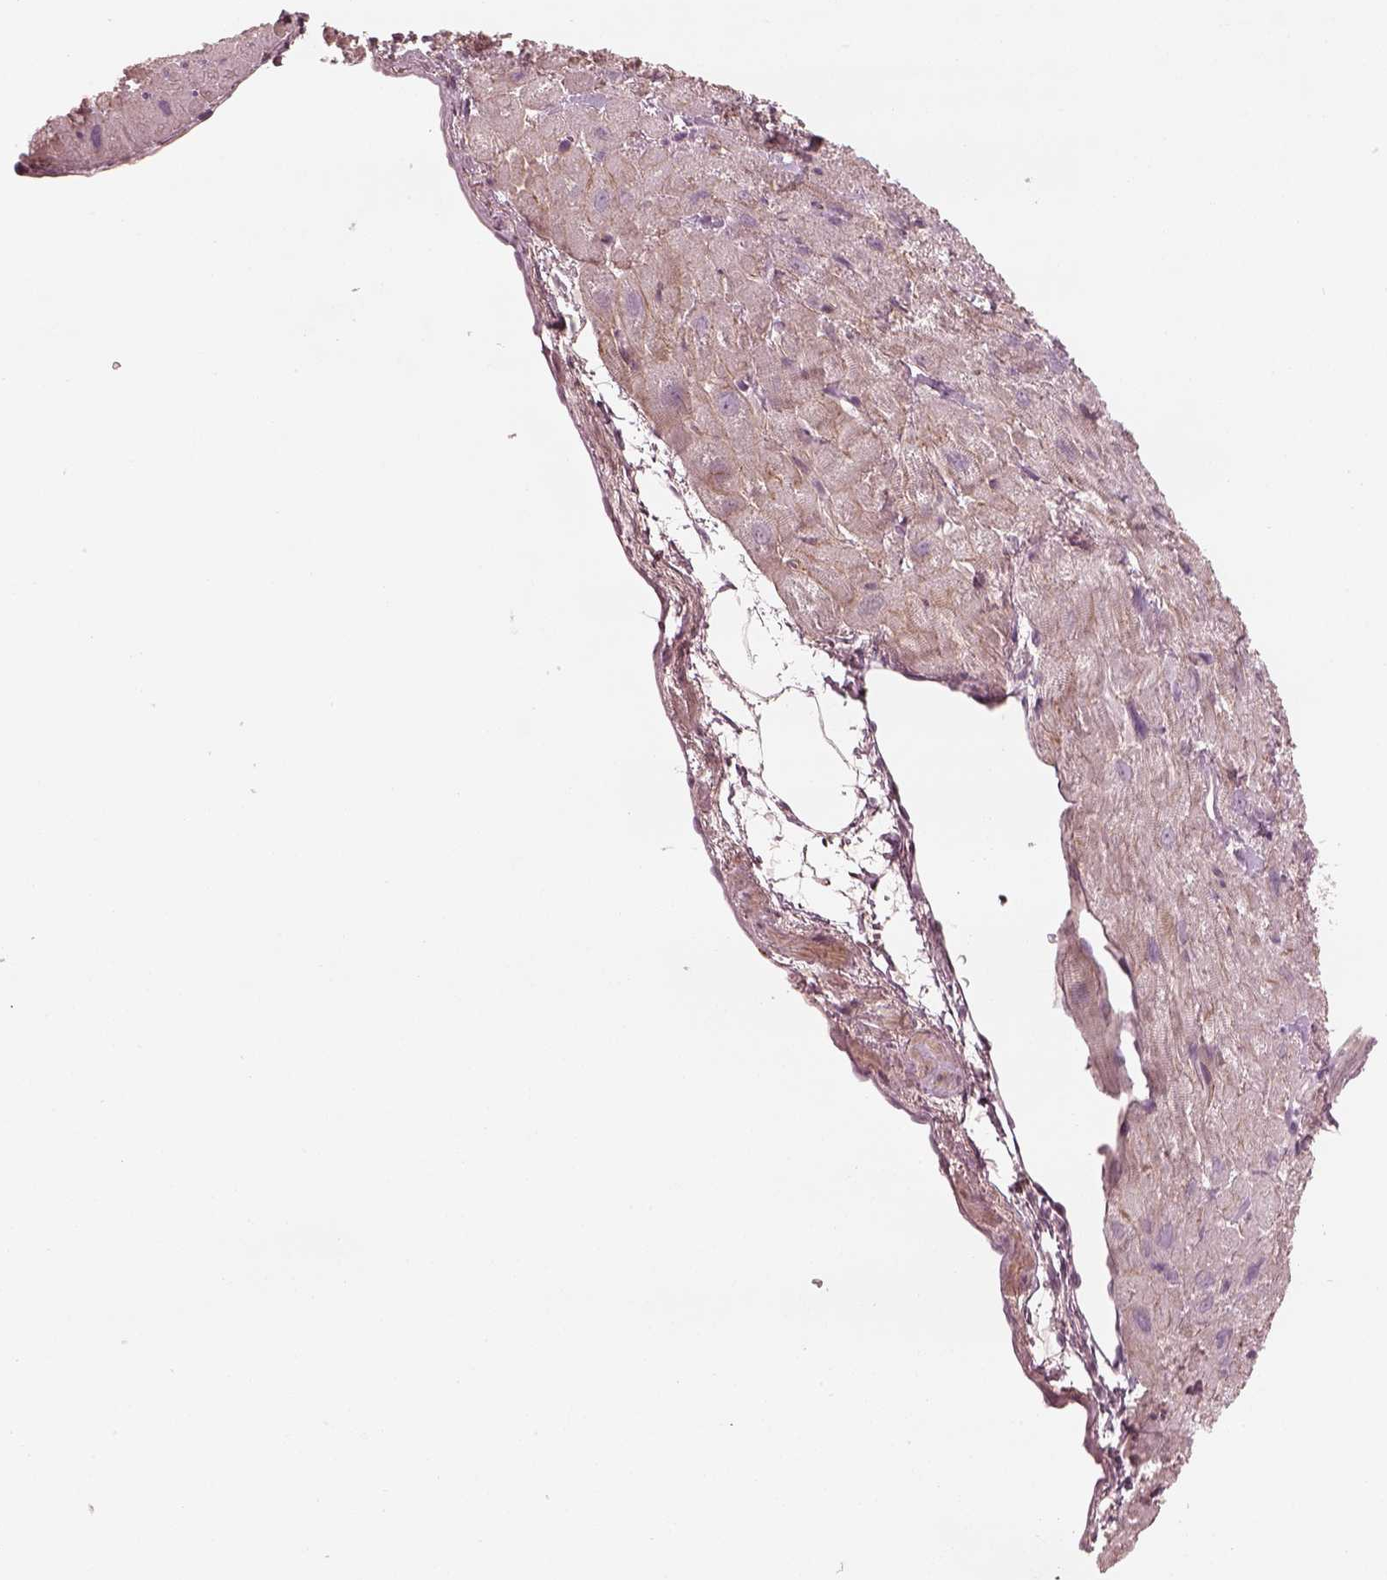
{"staining": {"intensity": "negative", "quantity": "none", "location": "none"}, "tissue": "heart muscle", "cell_type": "Cardiomyocytes", "image_type": "normal", "snomed": [{"axis": "morphology", "description": "Normal tissue, NOS"}, {"axis": "topography", "description": "Heart"}], "caption": "DAB immunohistochemical staining of benign heart muscle shows no significant positivity in cardiomyocytes.", "gene": "SDCBP2", "patient": {"sex": "female", "age": 62}}